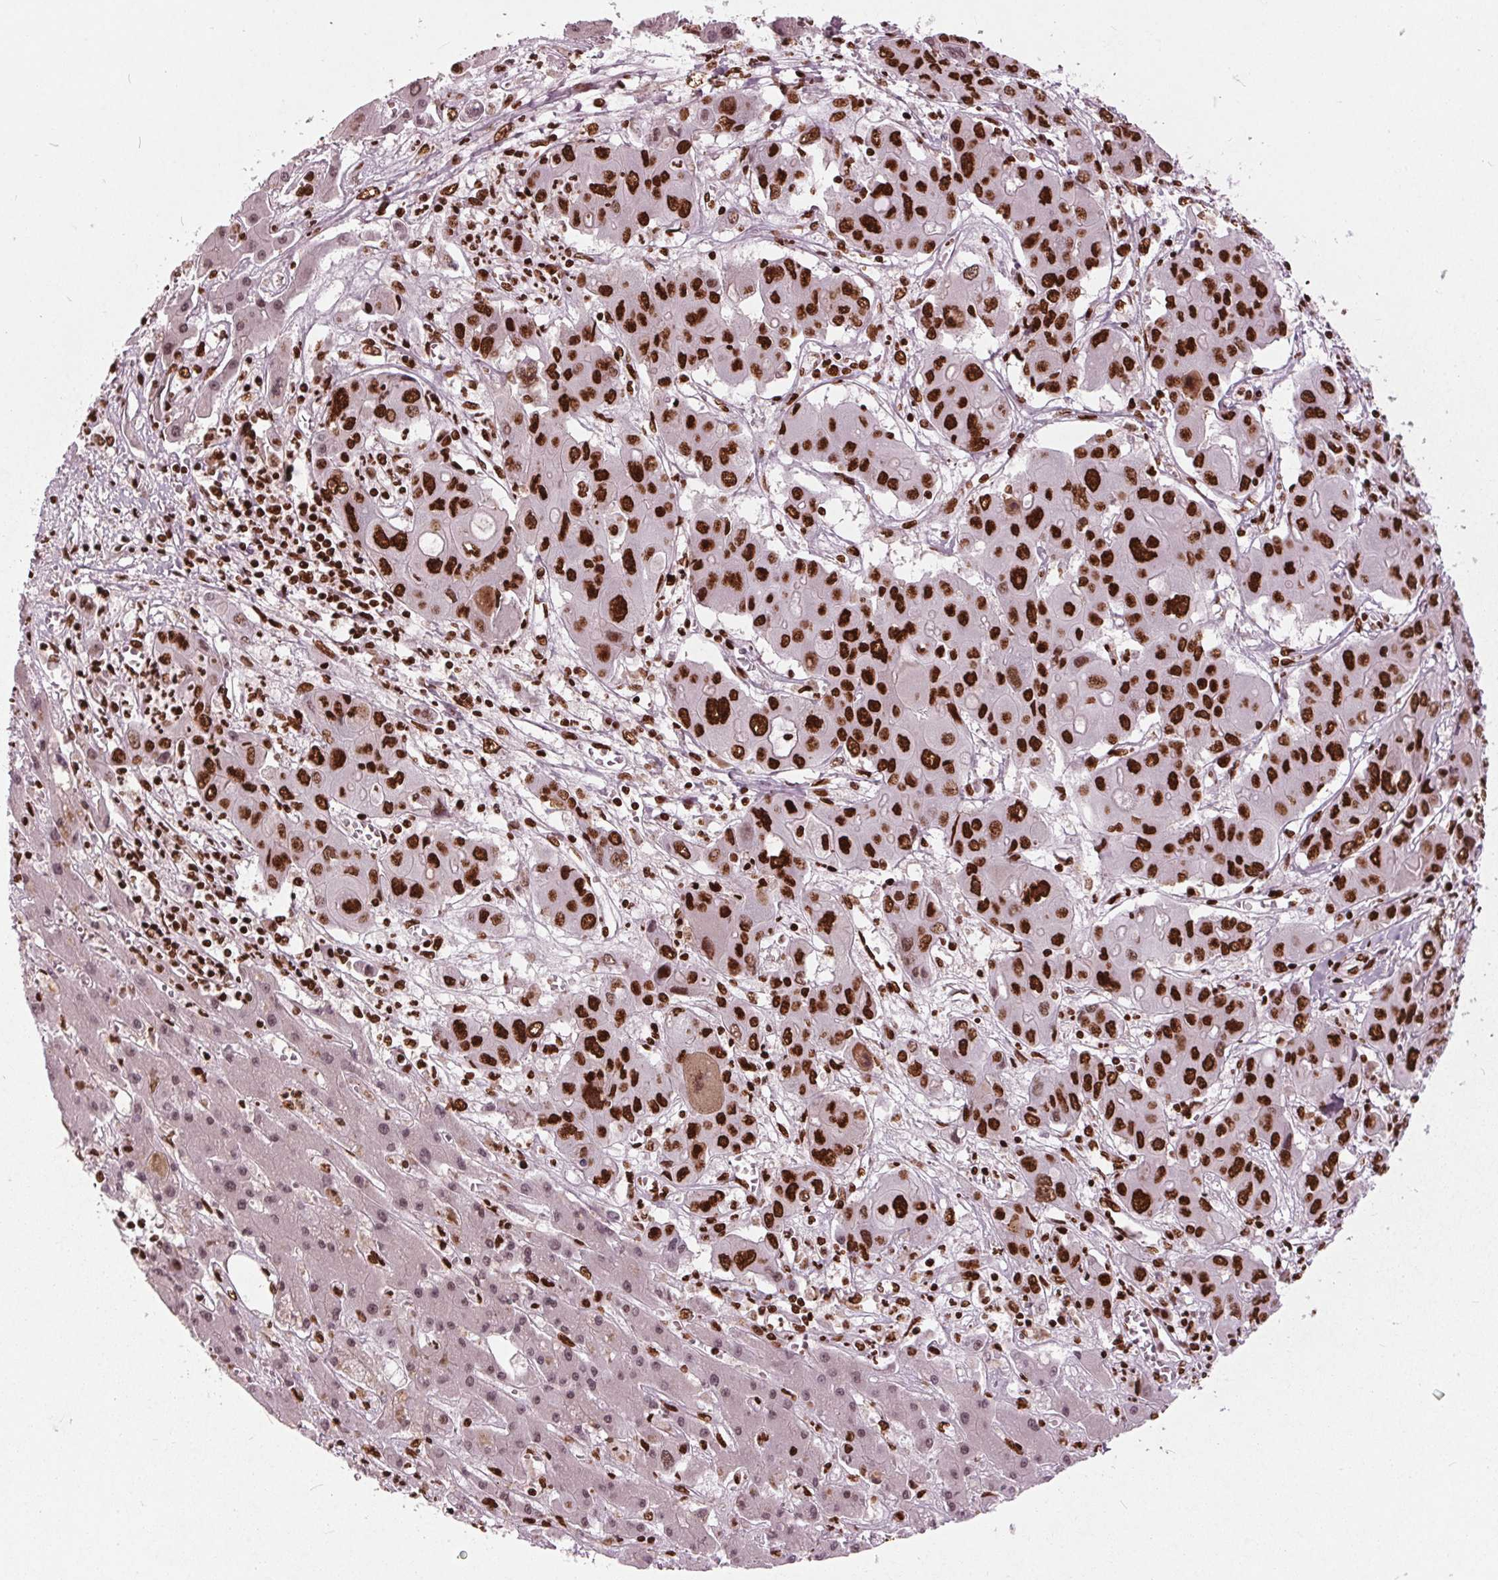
{"staining": {"intensity": "strong", "quantity": ">75%", "location": "nuclear"}, "tissue": "liver cancer", "cell_type": "Tumor cells", "image_type": "cancer", "snomed": [{"axis": "morphology", "description": "Cholangiocarcinoma"}, {"axis": "topography", "description": "Liver"}], "caption": "Immunohistochemical staining of cholangiocarcinoma (liver) reveals high levels of strong nuclear expression in about >75% of tumor cells. (DAB = brown stain, brightfield microscopy at high magnification).", "gene": "BRD4", "patient": {"sex": "male", "age": 67}}